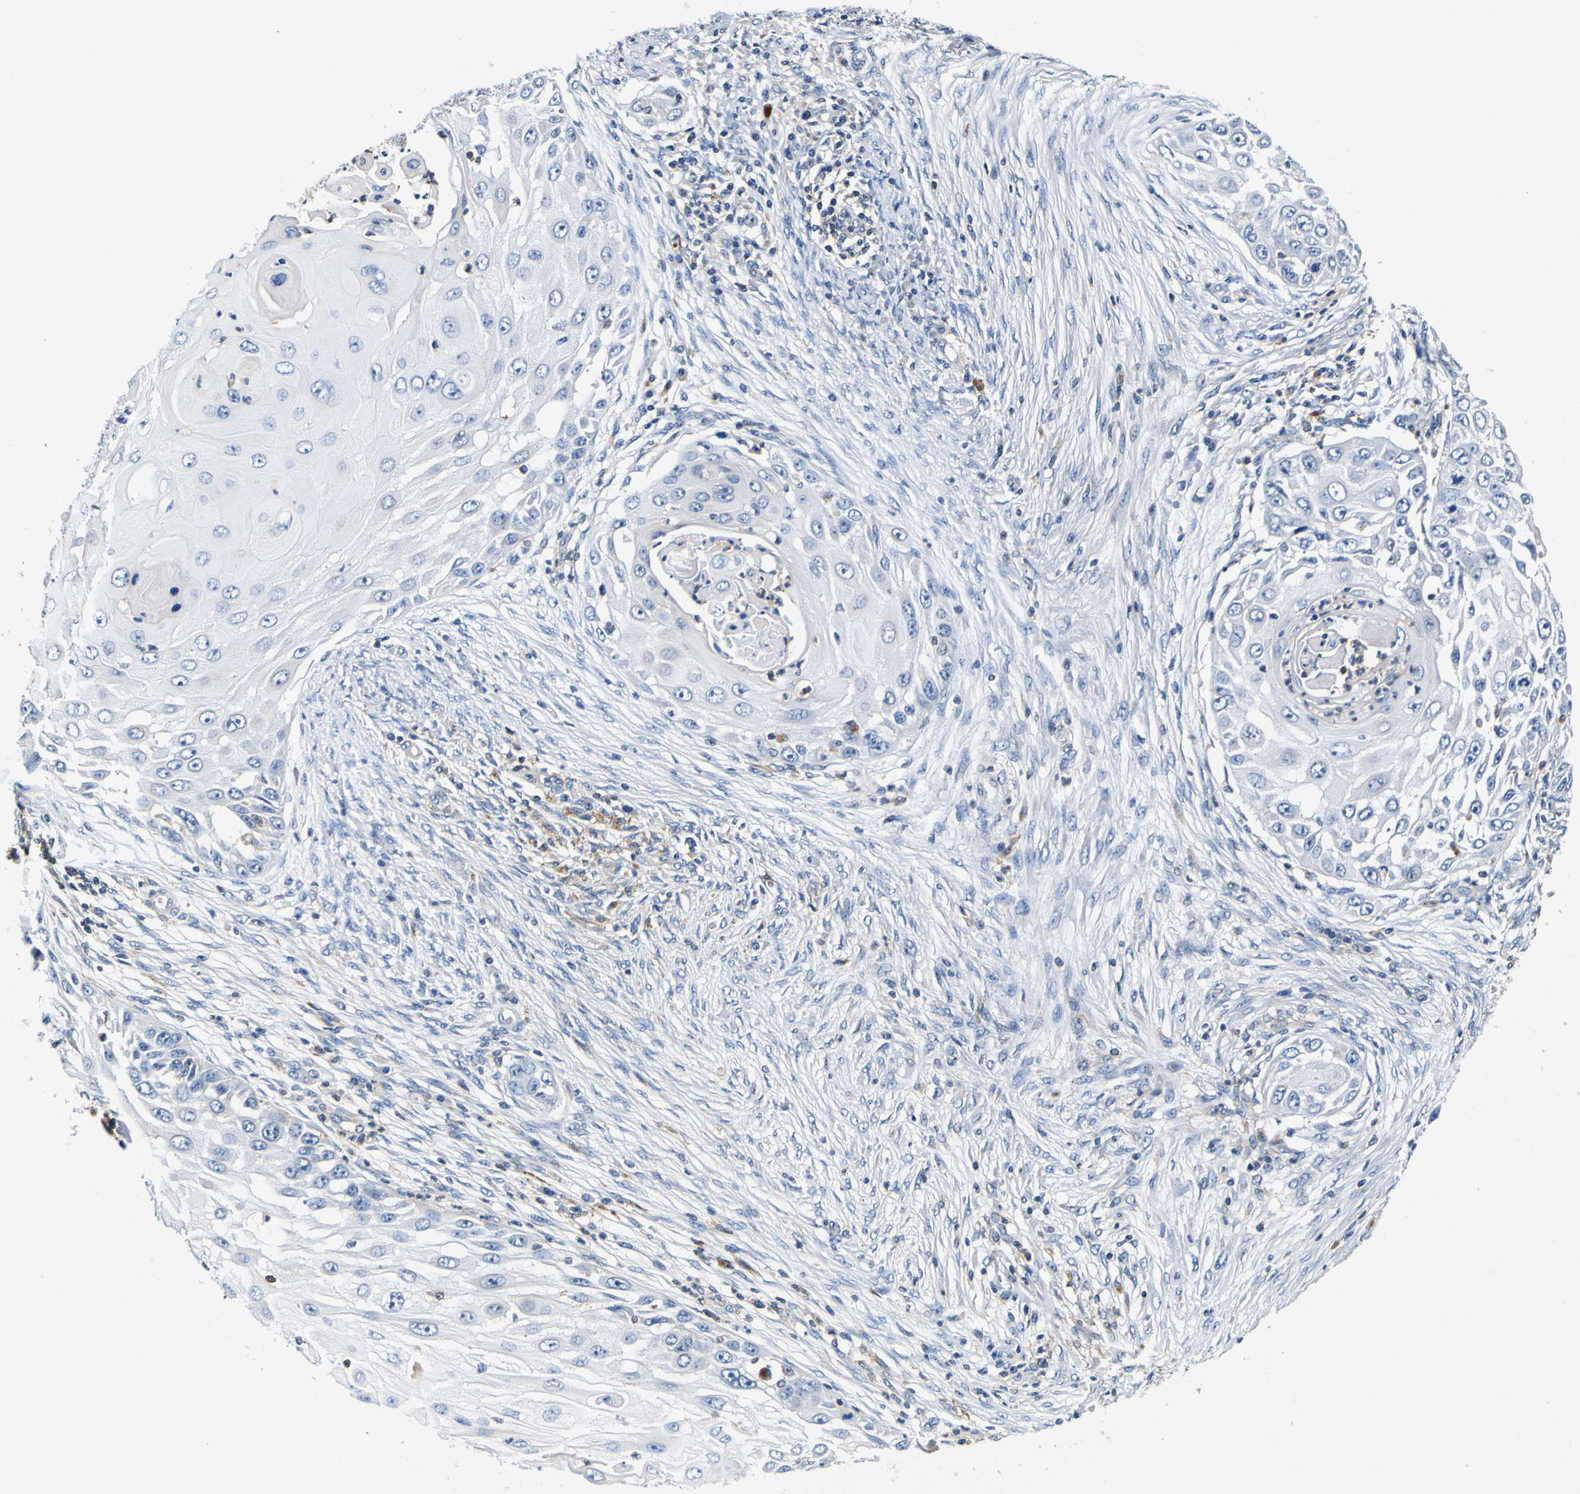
{"staining": {"intensity": "weak", "quantity": "<25%", "location": "cytoplasmic/membranous"}, "tissue": "skin cancer", "cell_type": "Tumor cells", "image_type": "cancer", "snomed": [{"axis": "morphology", "description": "Squamous cell carcinoma, NOS"}, {"axis": "topography", "description": "Skin"}], "caption": "This image is of skin squamous cell carcinoma stained with immunohistochemistry (IHC) to label a protein in brown with the nuclei are counter-stained blue. There is no expression in tumor cells. (DAB (3,3'-diaminobenzidine) immunohistochemistry (IHC), high magnification).", "gene": "TNIK", "patient": {"sex": "female", "age": 44}}